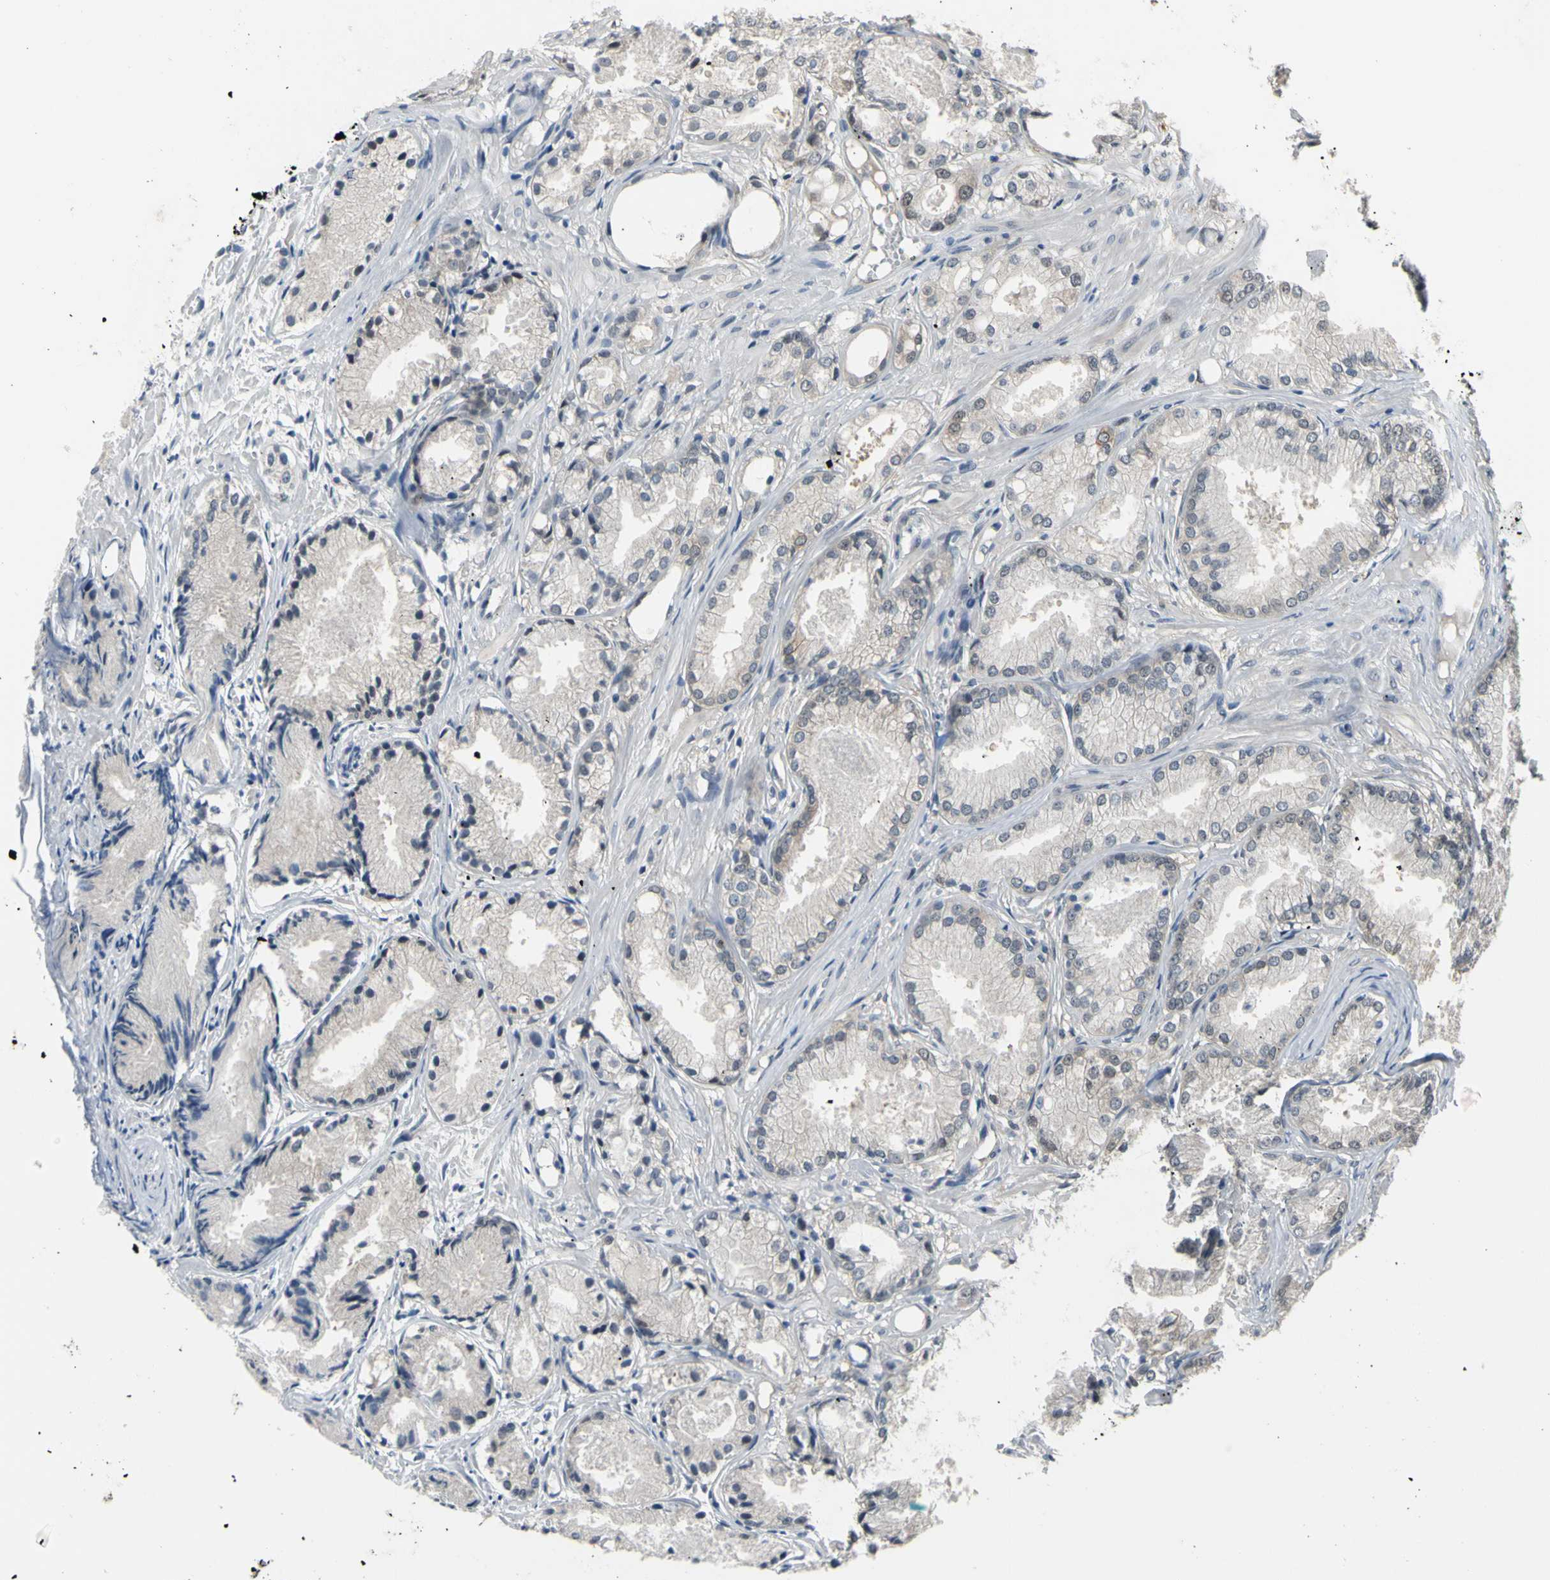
{"staining": {"intensity": "negative", "quantity": "none", "location": "none"}, "tissue": "prostate cancer", "cell_type": "Tumor cells", "image_type": "cancer", "snomed": [{"axis": "morphology", "description": "Adenocarcinoma, Low grade"}, {"axis": "topography", "description": "Prostate"}], "caption": "This histopathology image is of low-grade adenocarcinoma (prostate) stained with immunohistochemistry (IHC) to label a protein in brown with the nuclei are counter-stained blue. There is no expression in tumor cells. The staining is performed using DAB brown chromogen with nuclei counter-stained in using hematoxylin.", "gene": "HSPA4", "patient": {"sex": "male", "age": 72}}